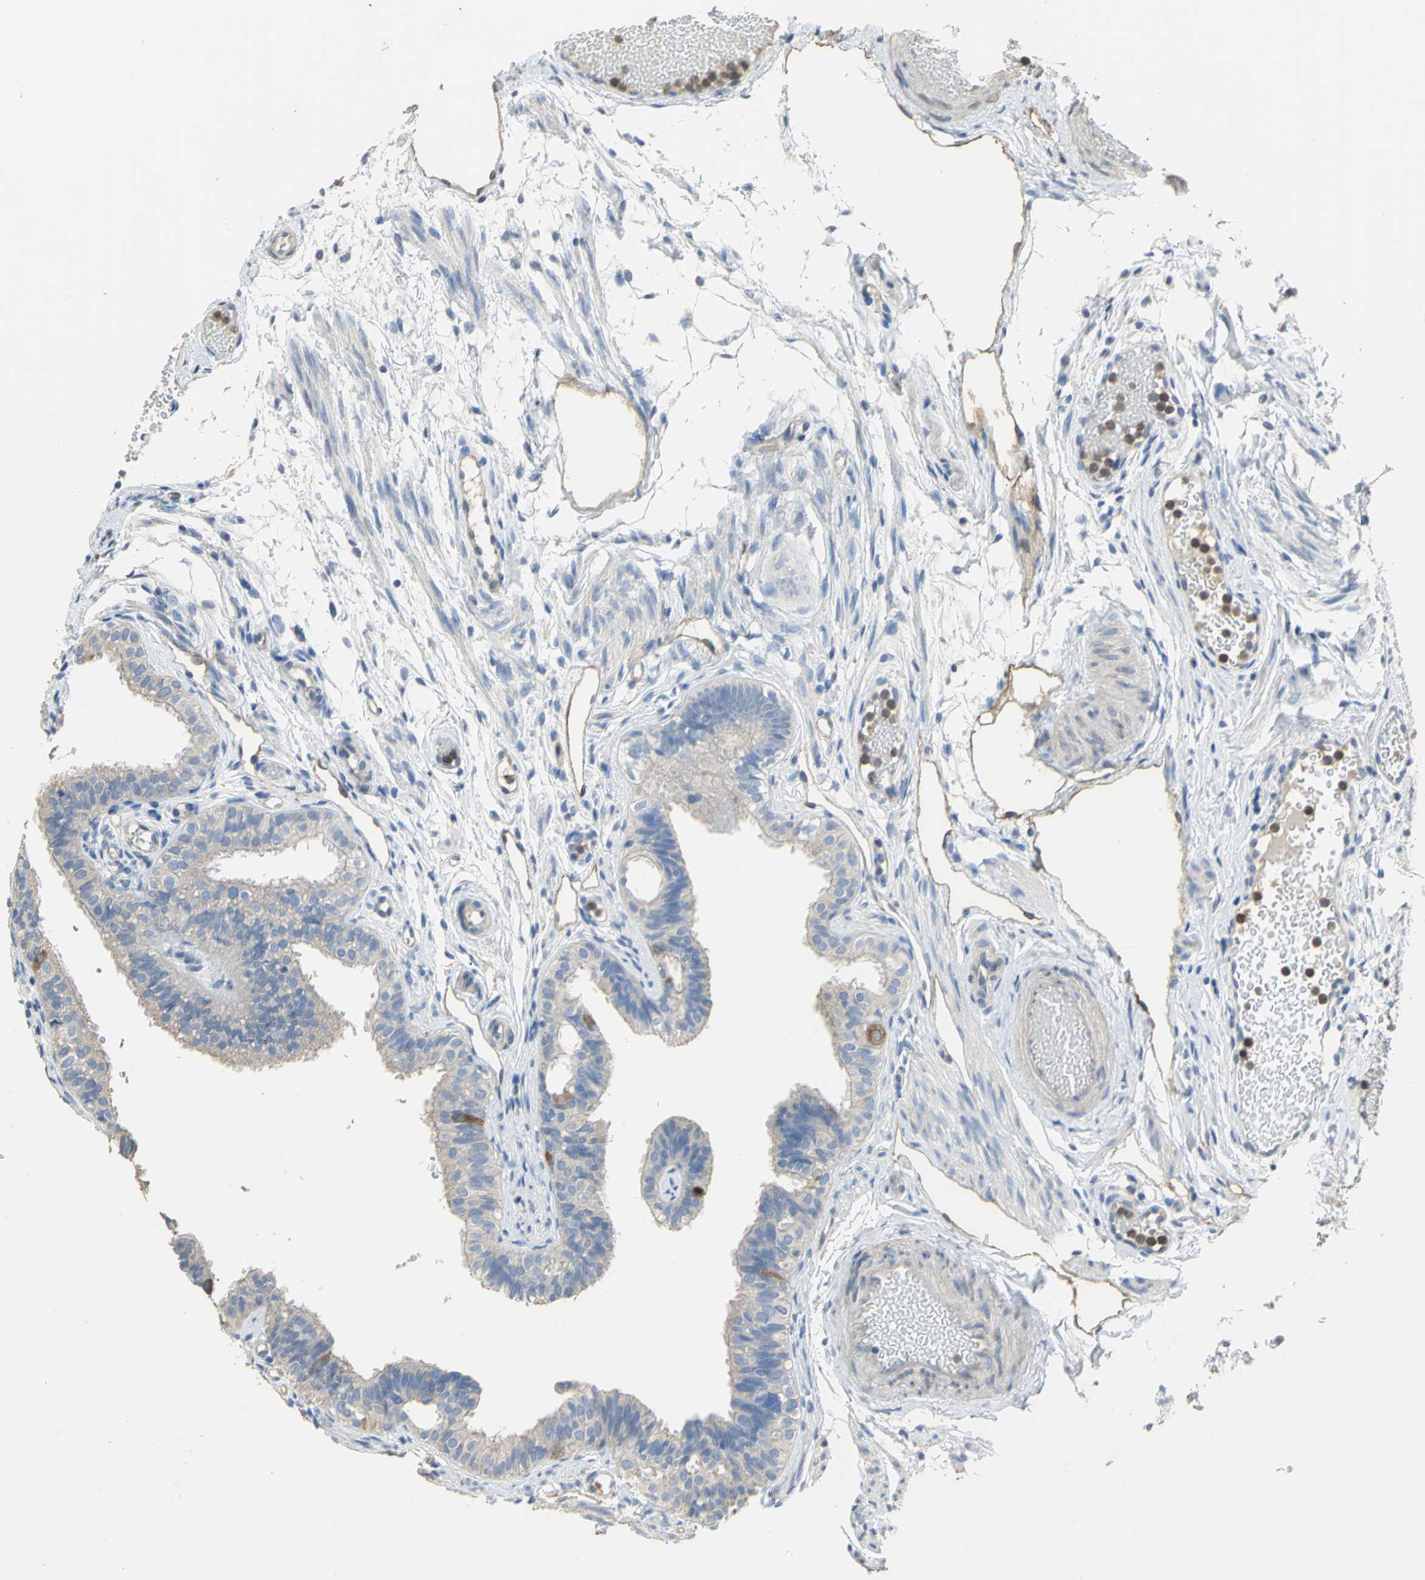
{"staining": {"intensity": "moderate", "quantity": "<25%", "location": "cytoplasmic/membranous"}, "tissue": "fallopian tube", "cell_type": "Glandular cells", "image_type": "normal", "snomed": [{"axis": "morphology", "description": "Normal tissue, NOS"}, {"axis": "morphology", "description": "Dermoid, NOS"}, {"axis": "topography", "description": "Fallopian tube"}], "caption": "IHC of benign fallopian tube exhibits low levels of moderate cytoplasmic/membranous expression in approximately <25% of glandular cells.", "gene": "DLGAP5", "patient": {"sex": "female", "age": 33}}